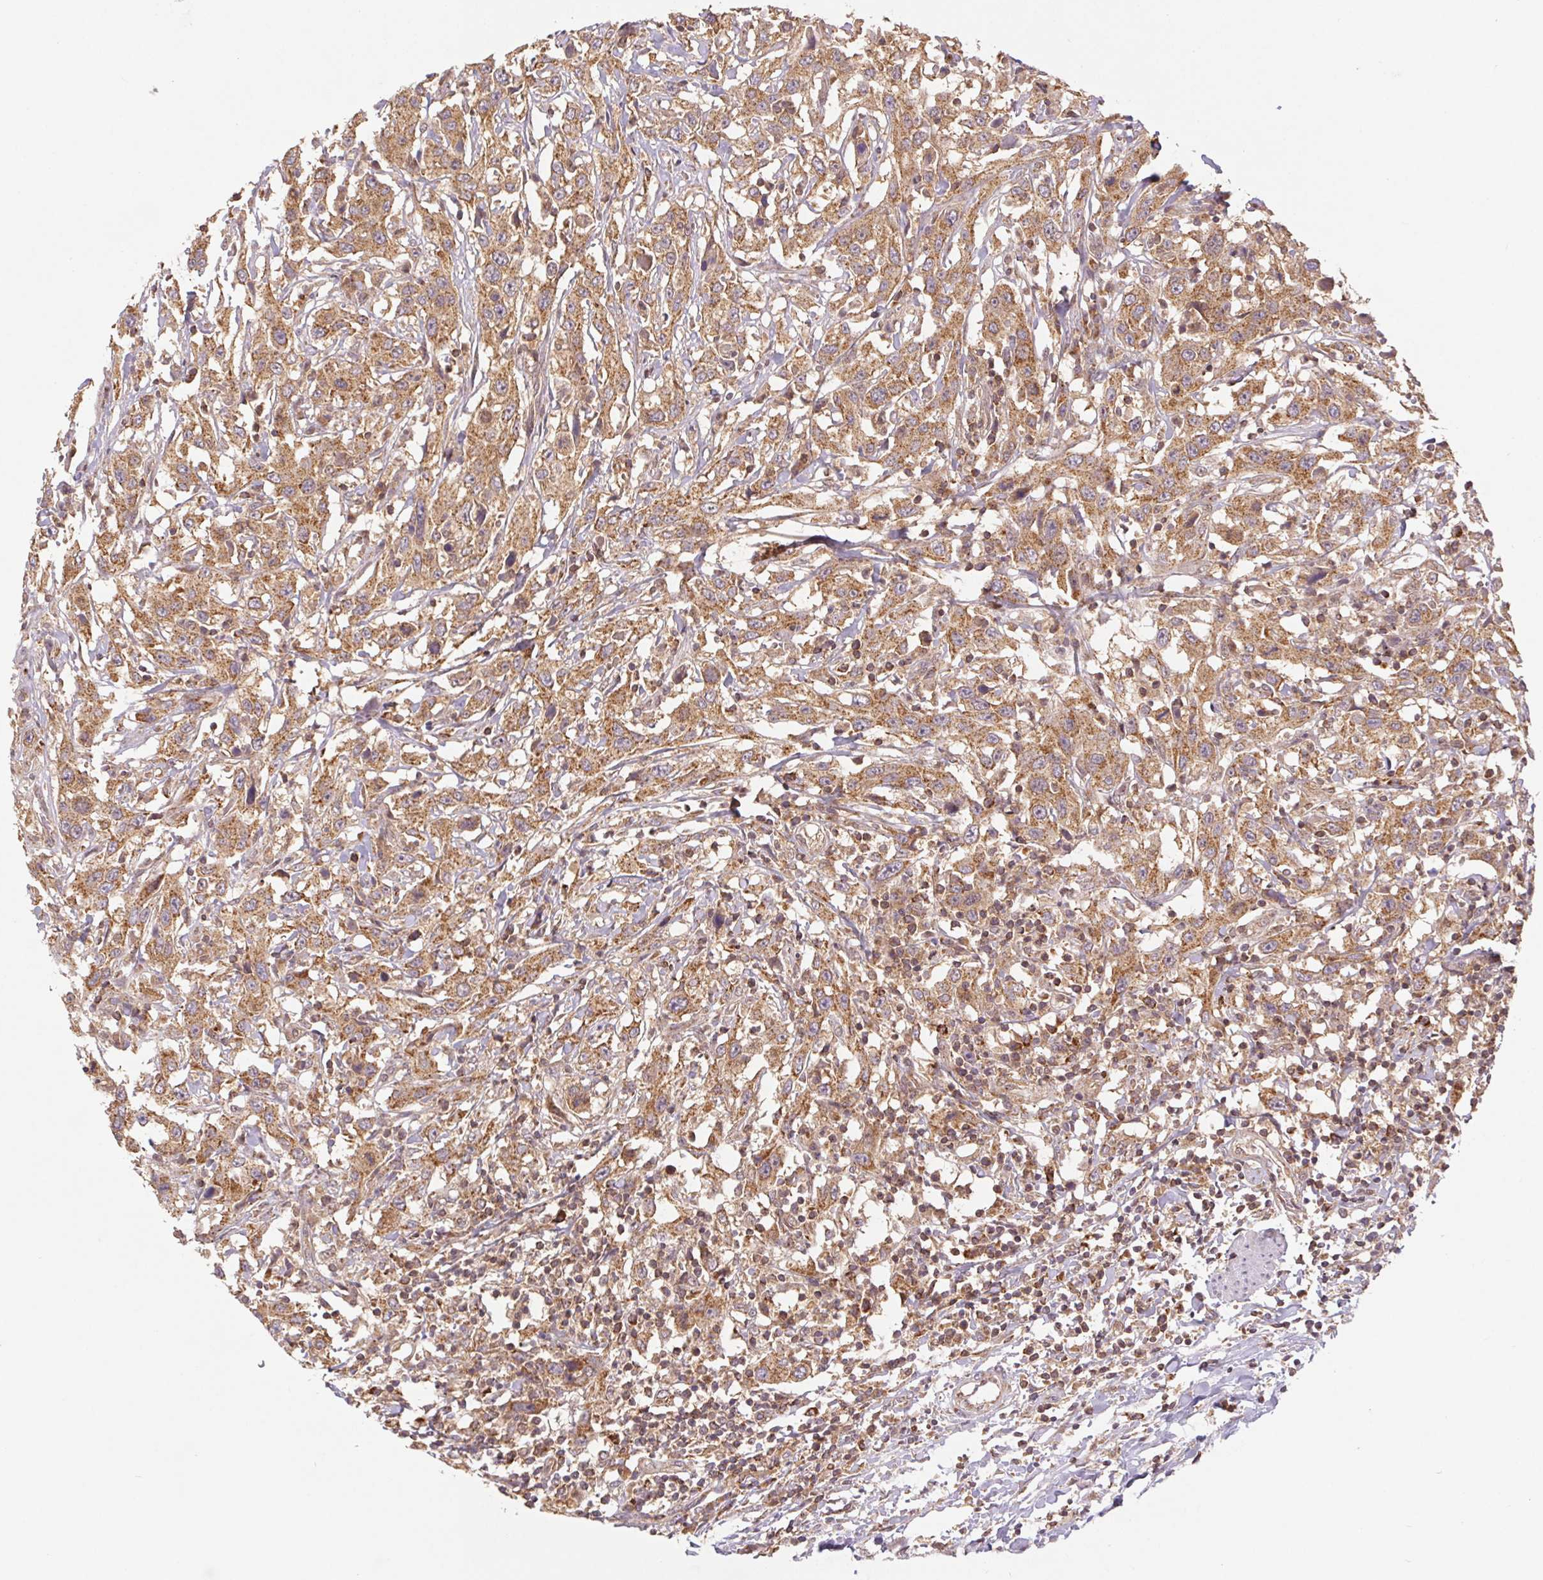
{"staining": {"intensity": "moderate", "quantity": ">75%", "location": "cytoplasmic/membranous"}, "tissue": "urothelial cancer", "cell_type": "Tumor cells", "image_type": "cancer", "snomed": [{"axis": "morphology", "description": "Urothelial carcinoma, High grade"}, {"axis": "topography", "description": "Urinary bladder"}], "caption": "A medium amount of moderate cytoplasmic/membranous expression is seen in about >75% of tumor cells in urothelial carcinoma (high-grade) tissue. The protein is stained brown, and the nuclei are stained in blue (DAB IHC with brightfield microscopy, high magnification).", "gene": "MTHFD1", "patient": {"sex": "male", "age": 61}}